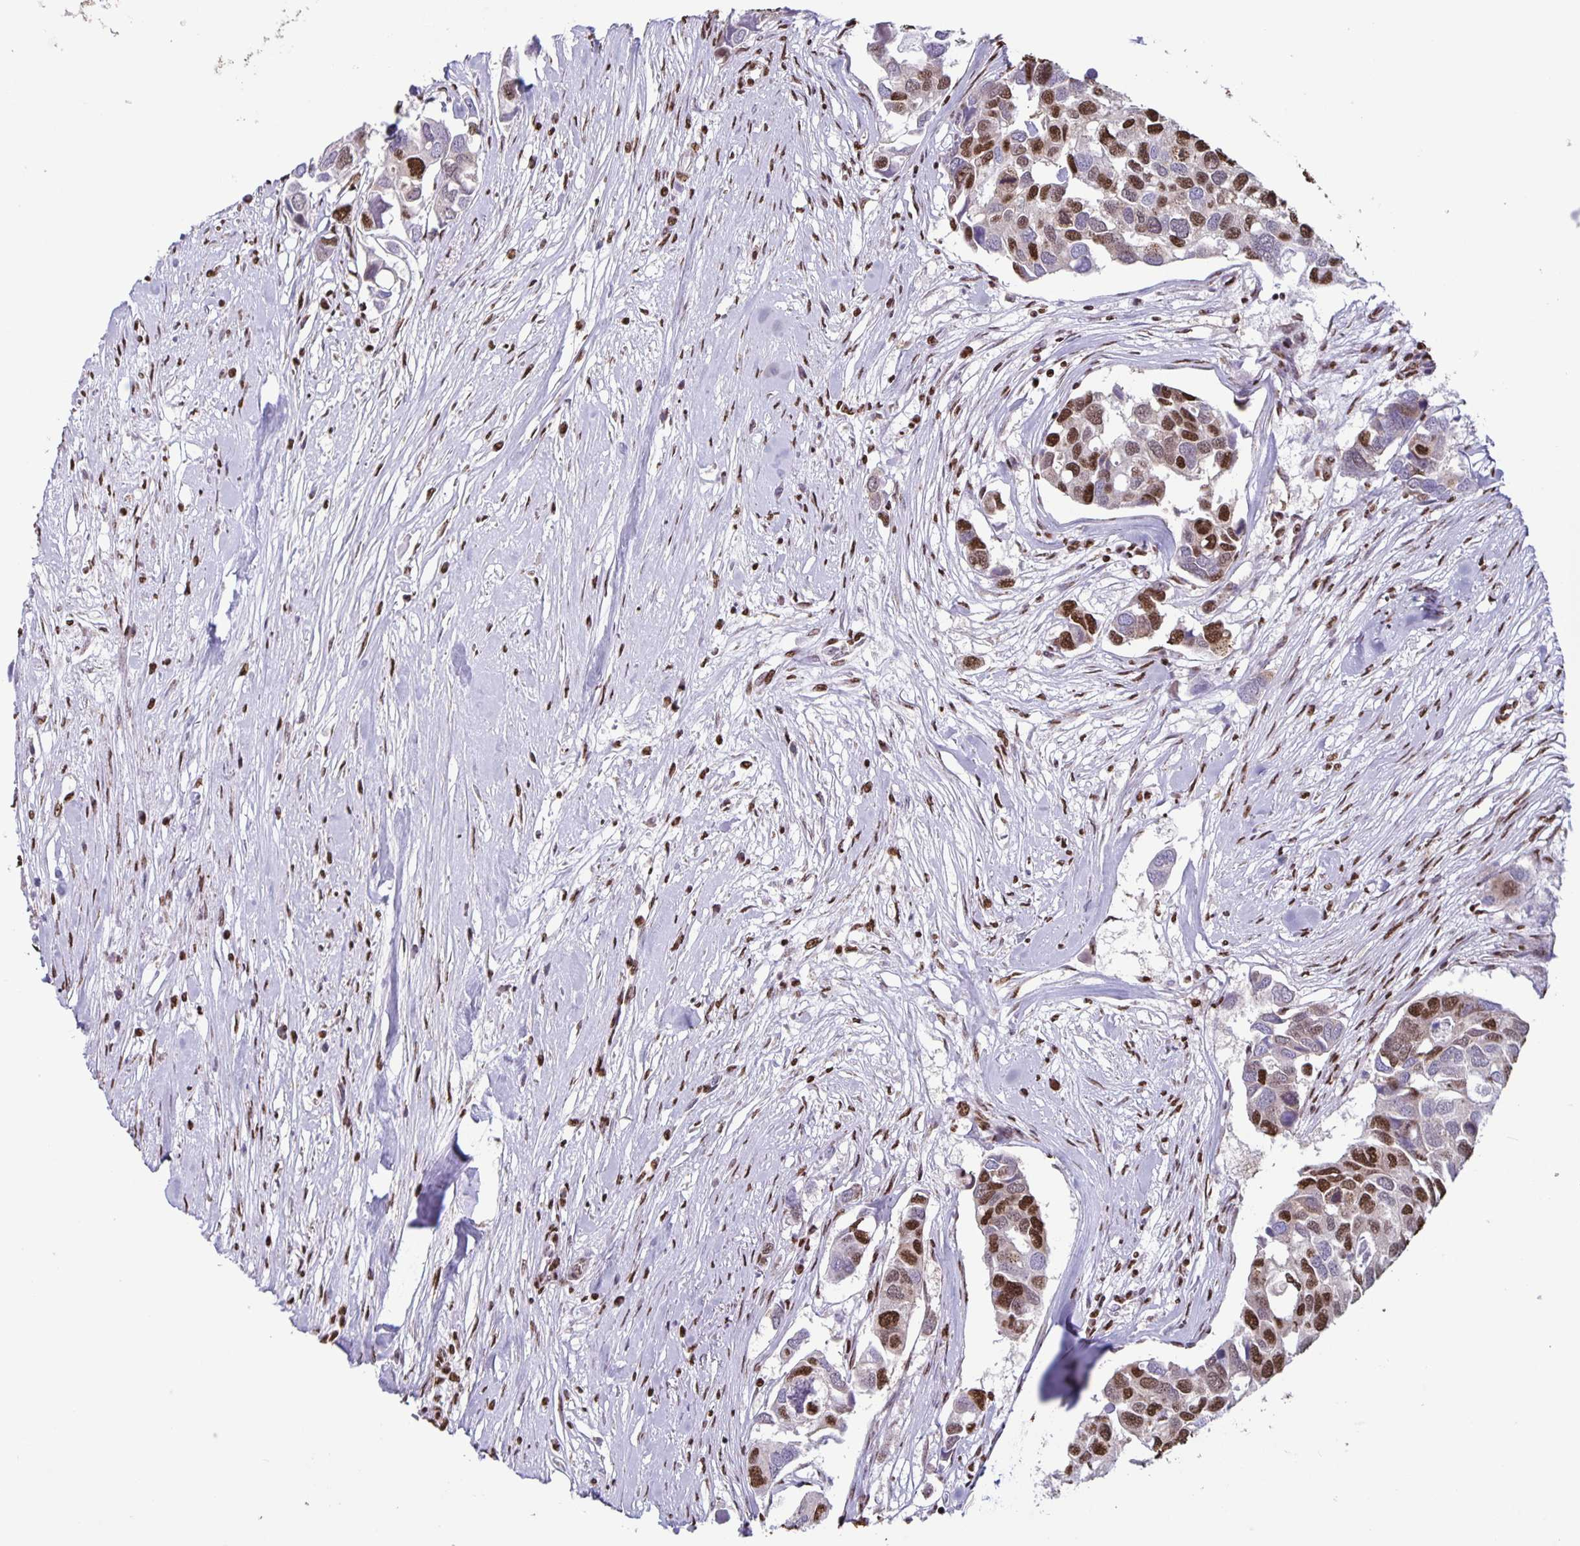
{"staining": {"intensity": "strong", "quantity": "<25%", "location": "nuclear"}, "tissue": "breast cancer", "cell_type": "Tumor cells", "image_type": "cancer", "snomed": [{"axis": "morphology", "description": "Duct carcinoma"}, {"axis": "topography", "description": "Breast"}], "caption": "This is a micrograph of immunohistochemistry staining of intraductal carcinoma (breast), which shows strong positivity in the nuclear of tumor cells.", "gene": "DUT", "patient": {"sex": "female", "age": 83}}